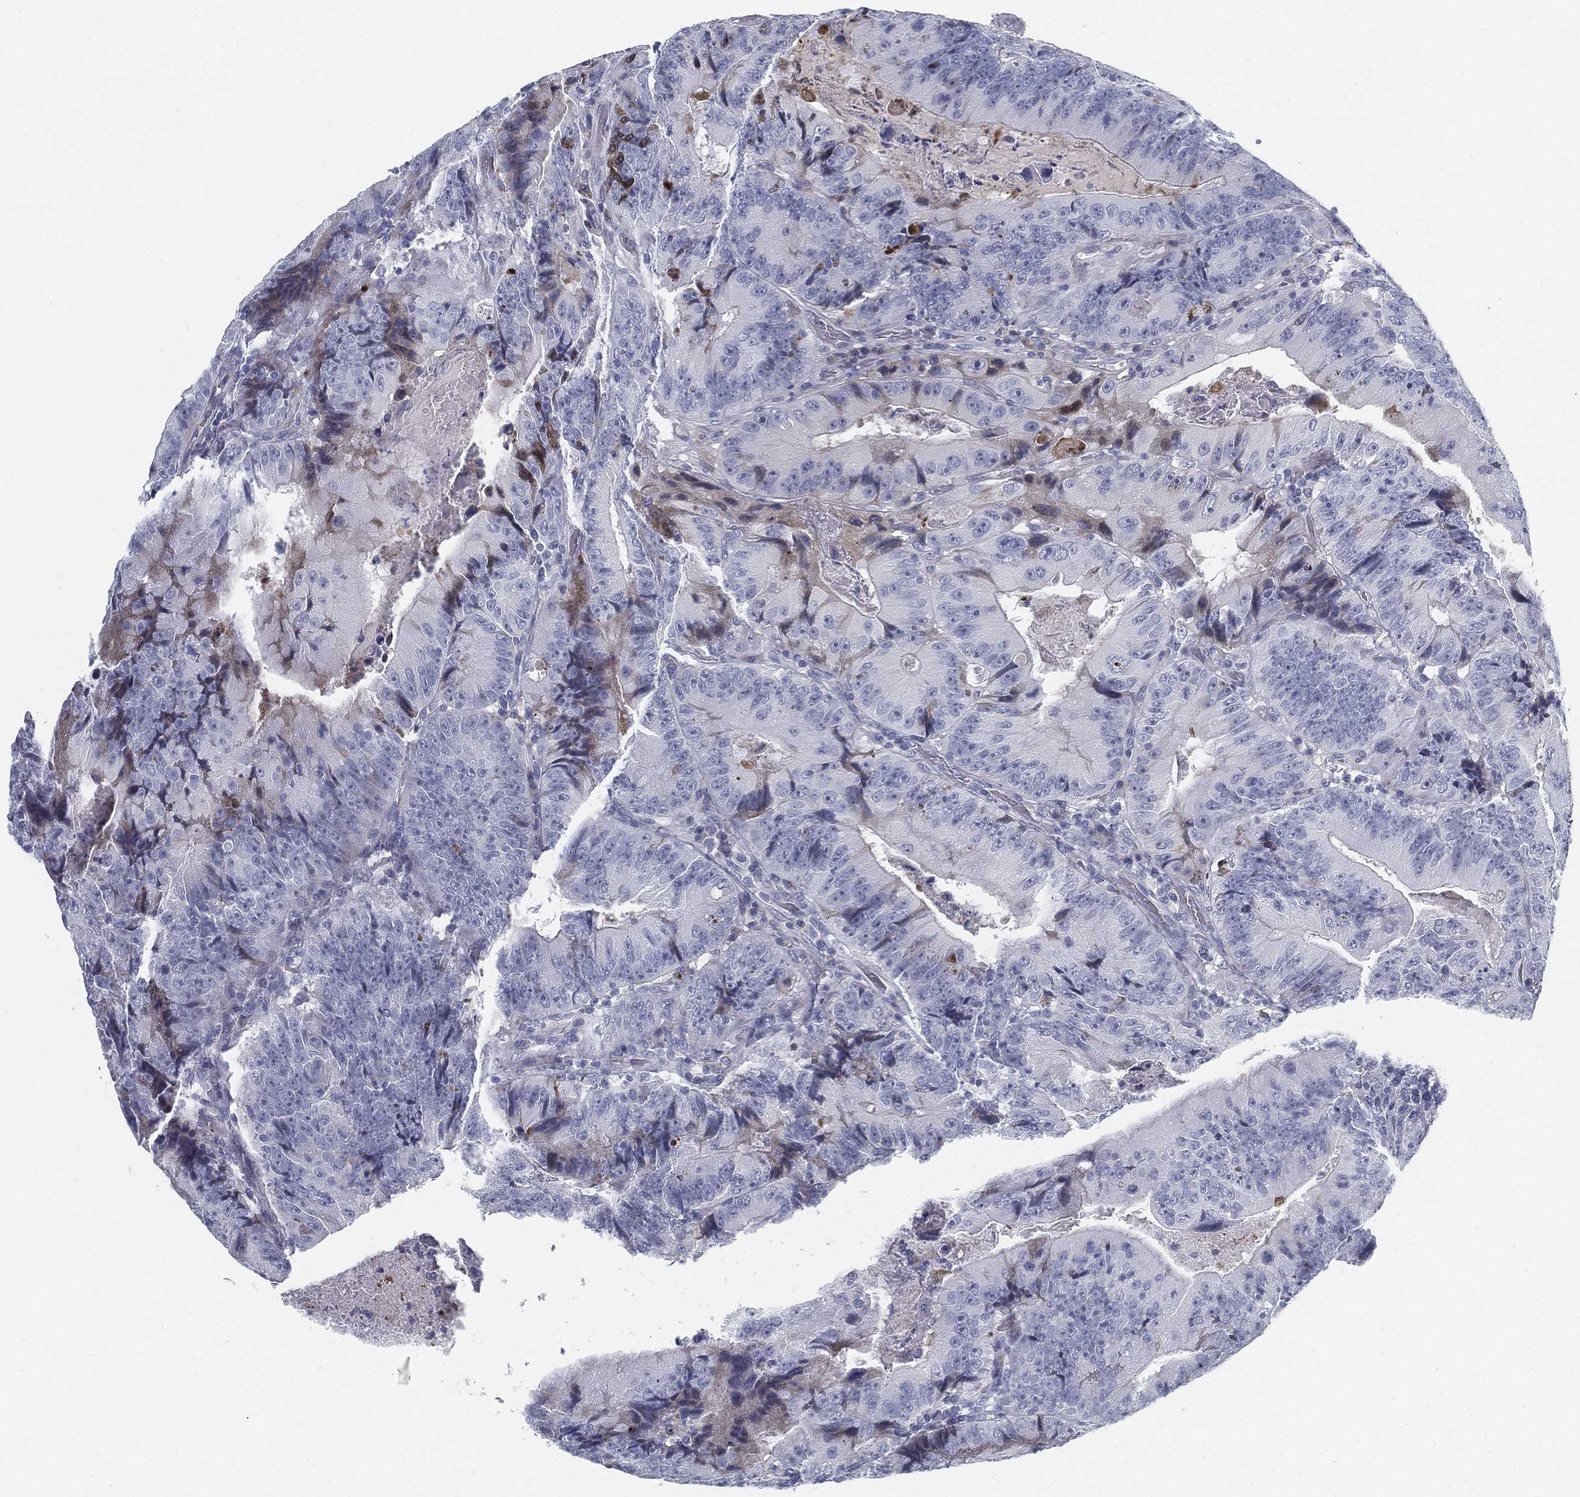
{"staining": {"intensity": "negative", "quantity": "none", "location": "none"}, "tissue": "colorectal cancer", "cell_type": "Tumor cells", "image_type": "cancer", "snomed": [{"axis": "morphology", "description": "Adenocarcinoma, NOS"}, {"axis": "topography", "description": "Colon"}], "caption": "Tumor cells show no significant protein staining in colorectal adenocarcinoma.", "gene": "SPPL2C", "patient": {"sex": "female", "age": 86}}